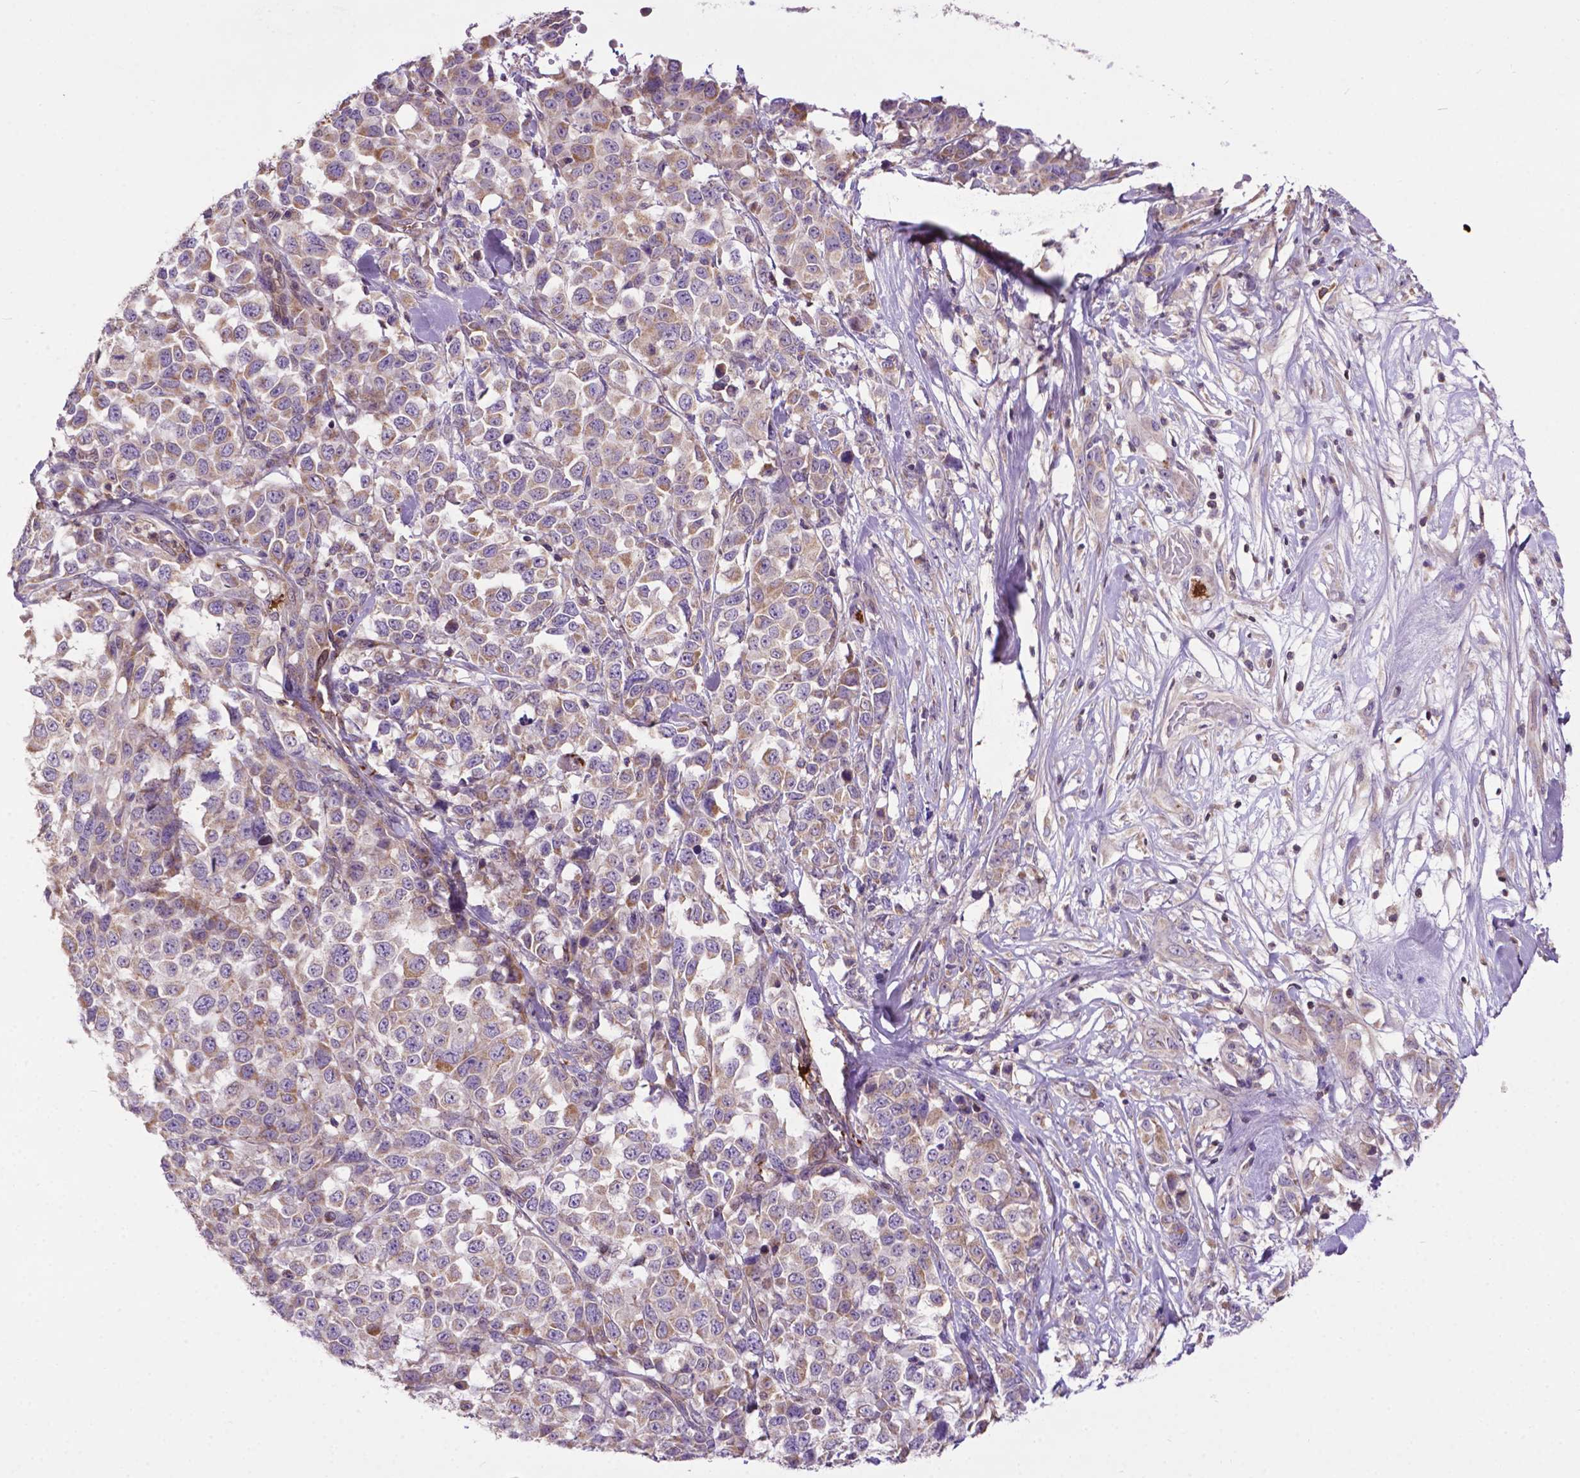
{"staining": {"intensity": "weak", "quantity": "25%-75%", "location": "cytoplasmic/membranous"}, "tissue": "melanoma", "cell_type": "Tumor cells", "image_type": "cancer", "snomed": [{"axis": "morphology", "description": "Malignant melanoma, Metastatic site"}, {"axis": "topography", "description": "Skin"}], "caption": "Protein analysis of malignant melanoma (metastatic site) tissue shows weak cytoplasmic/membranous staining in about 25%-75% of tumor cells.", "gene": "SPNS2", "patient": {"sex": "male", "age": 84}}